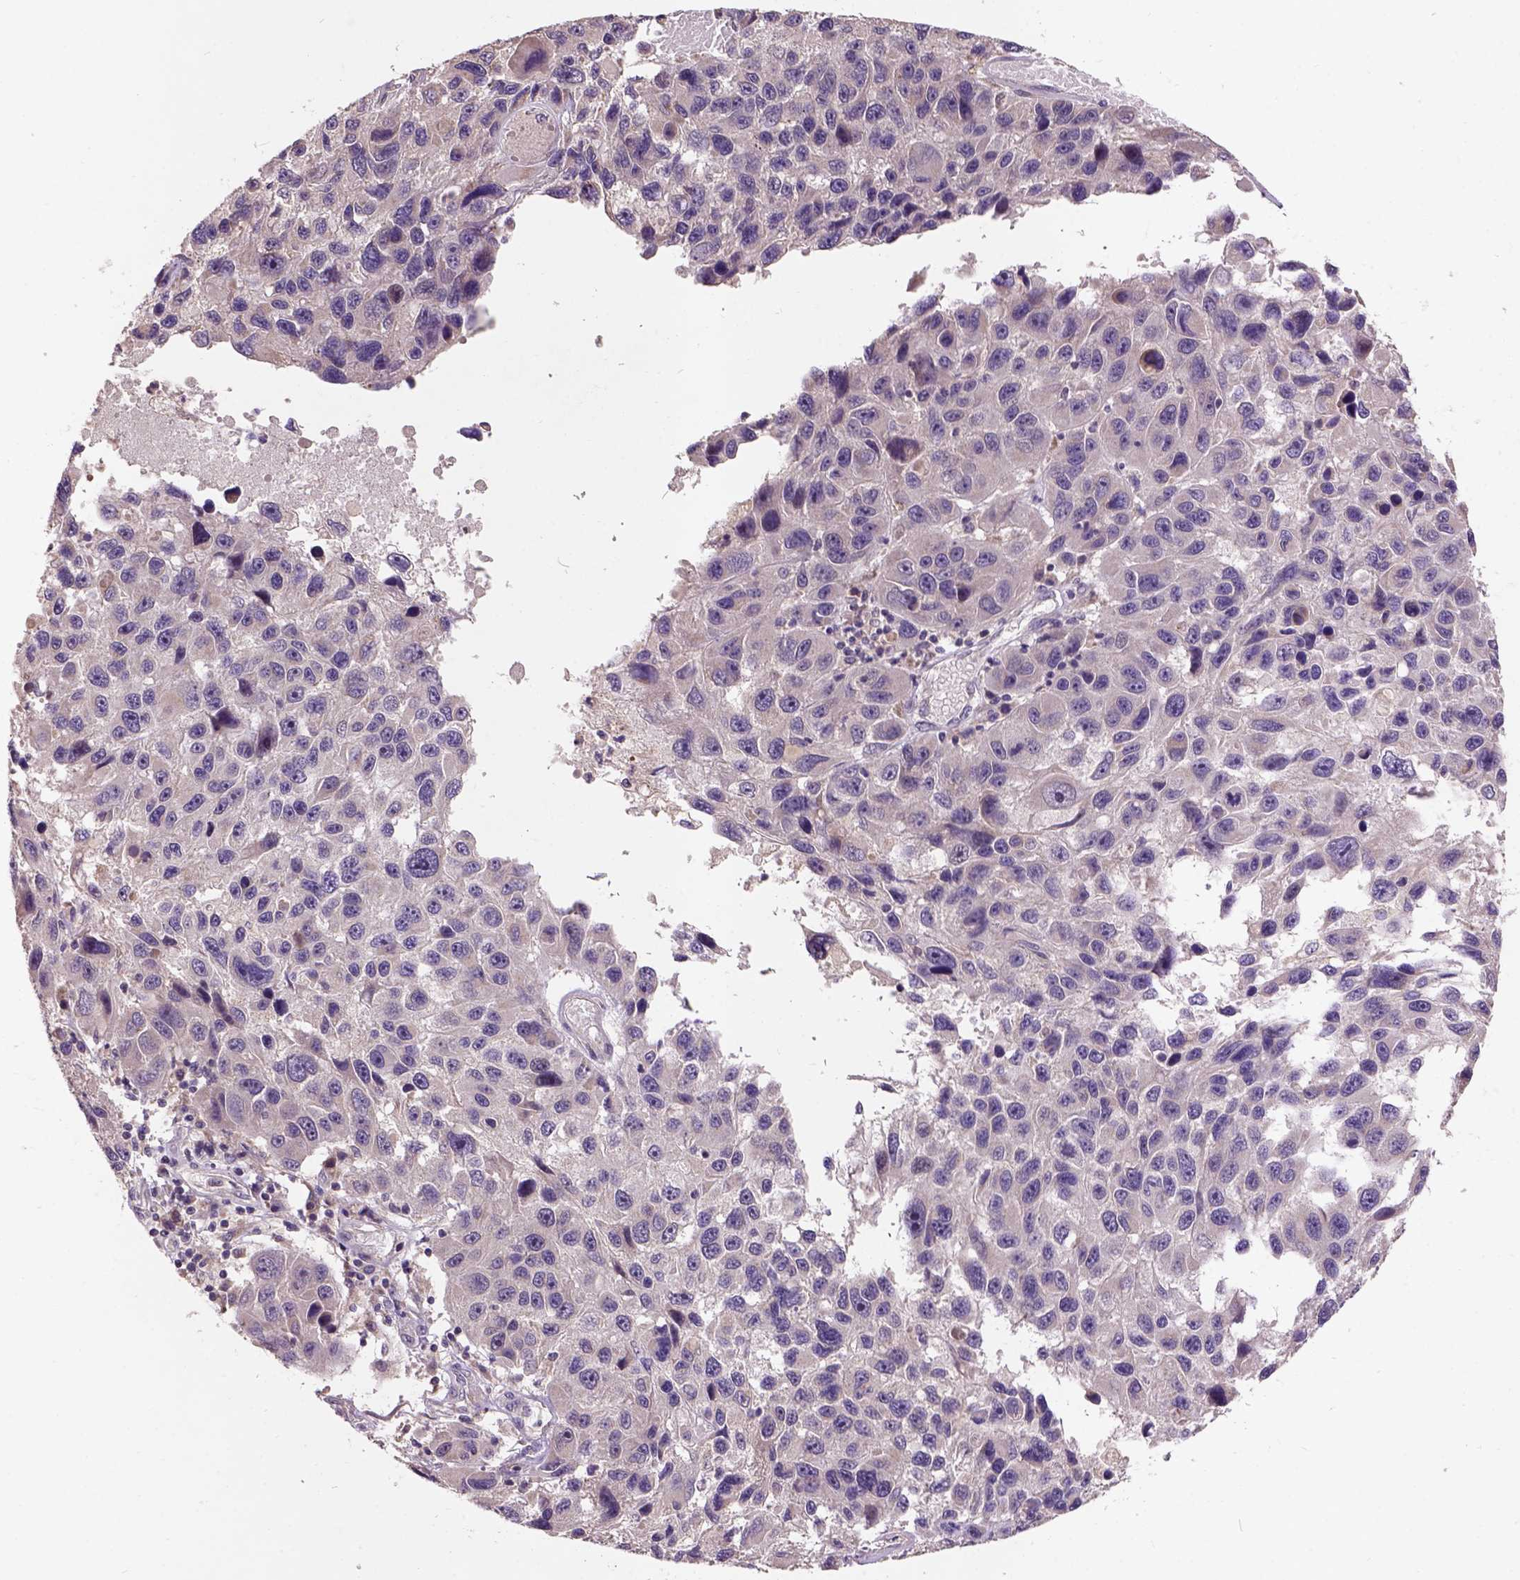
{"staining": {"intensity": "negative", "quantity": "none", "location": "none"}, "tissue": "melanoma", "cell_type": "Tumor cells", "image_type": "cancer", "snomed": [{"axis": "morphology", "description": "Malignant melanoma, NOS"}, {"axis": "topography", "description": "Skin"}], "caption": "Tumor cells are negative for brown protein staining in malignant melanoma.", "gene": "KBTBD8", "patient": {"sex": "male", "age": 53}}